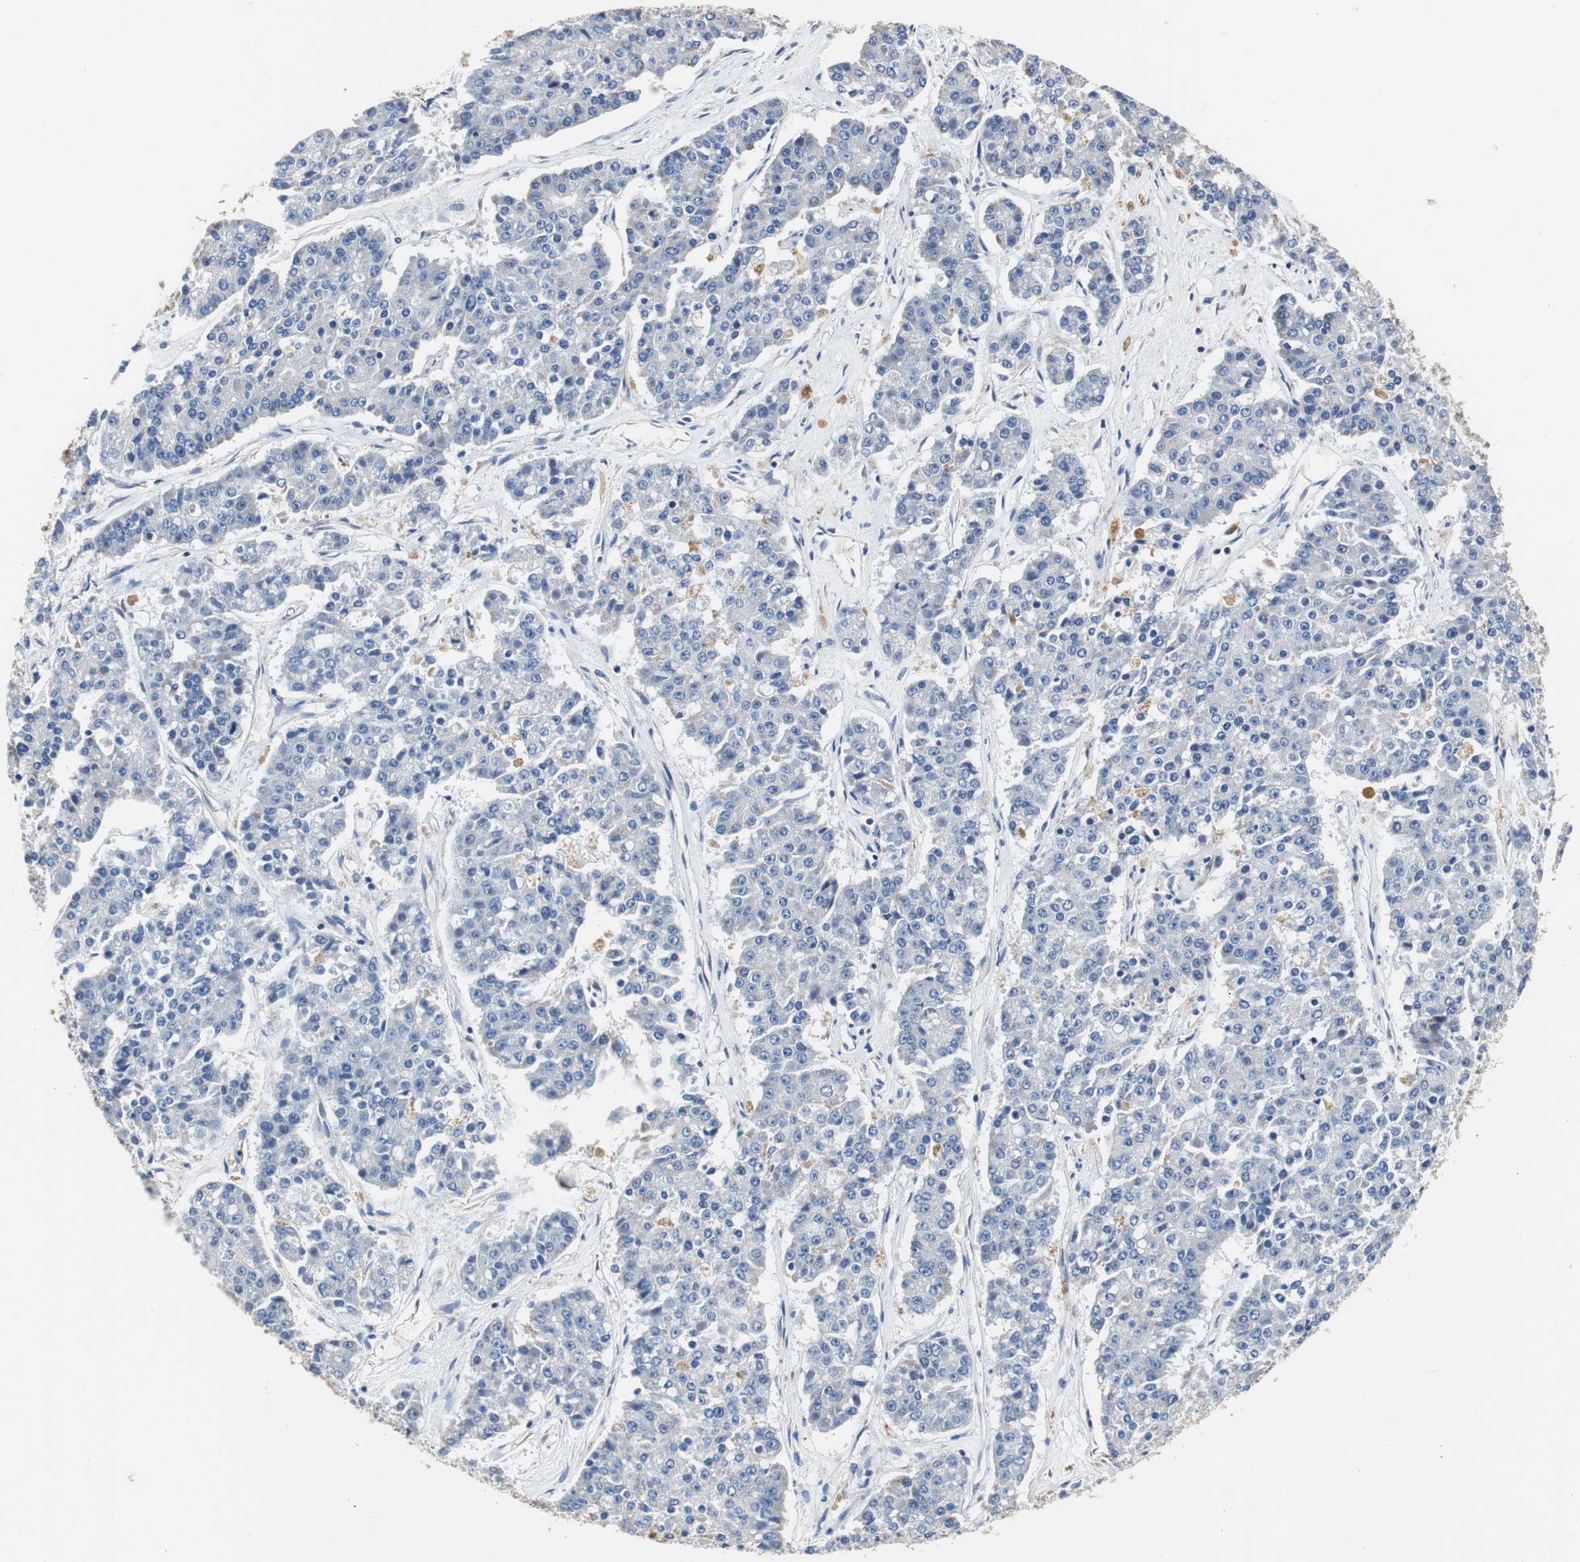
{"staining": {"intensity": "negative", "quantity": "none", "location": "none"}, "tissue": "pancreatic cancer", "cell_type": "Tumor cells", "image_type": "cancer", "snomed": [{"axis": "morphology", "description": "Adenocarcinoma, NOS"}, {"axis": "topography", "description": "Pancreas"}], "caption": "Immunohistochemical staining of human pancreatic adenocarcinoma reveals no significant staining in tumor cells.", "gene": "PCK1", "patient": {"sex": "male", "age": 50}}